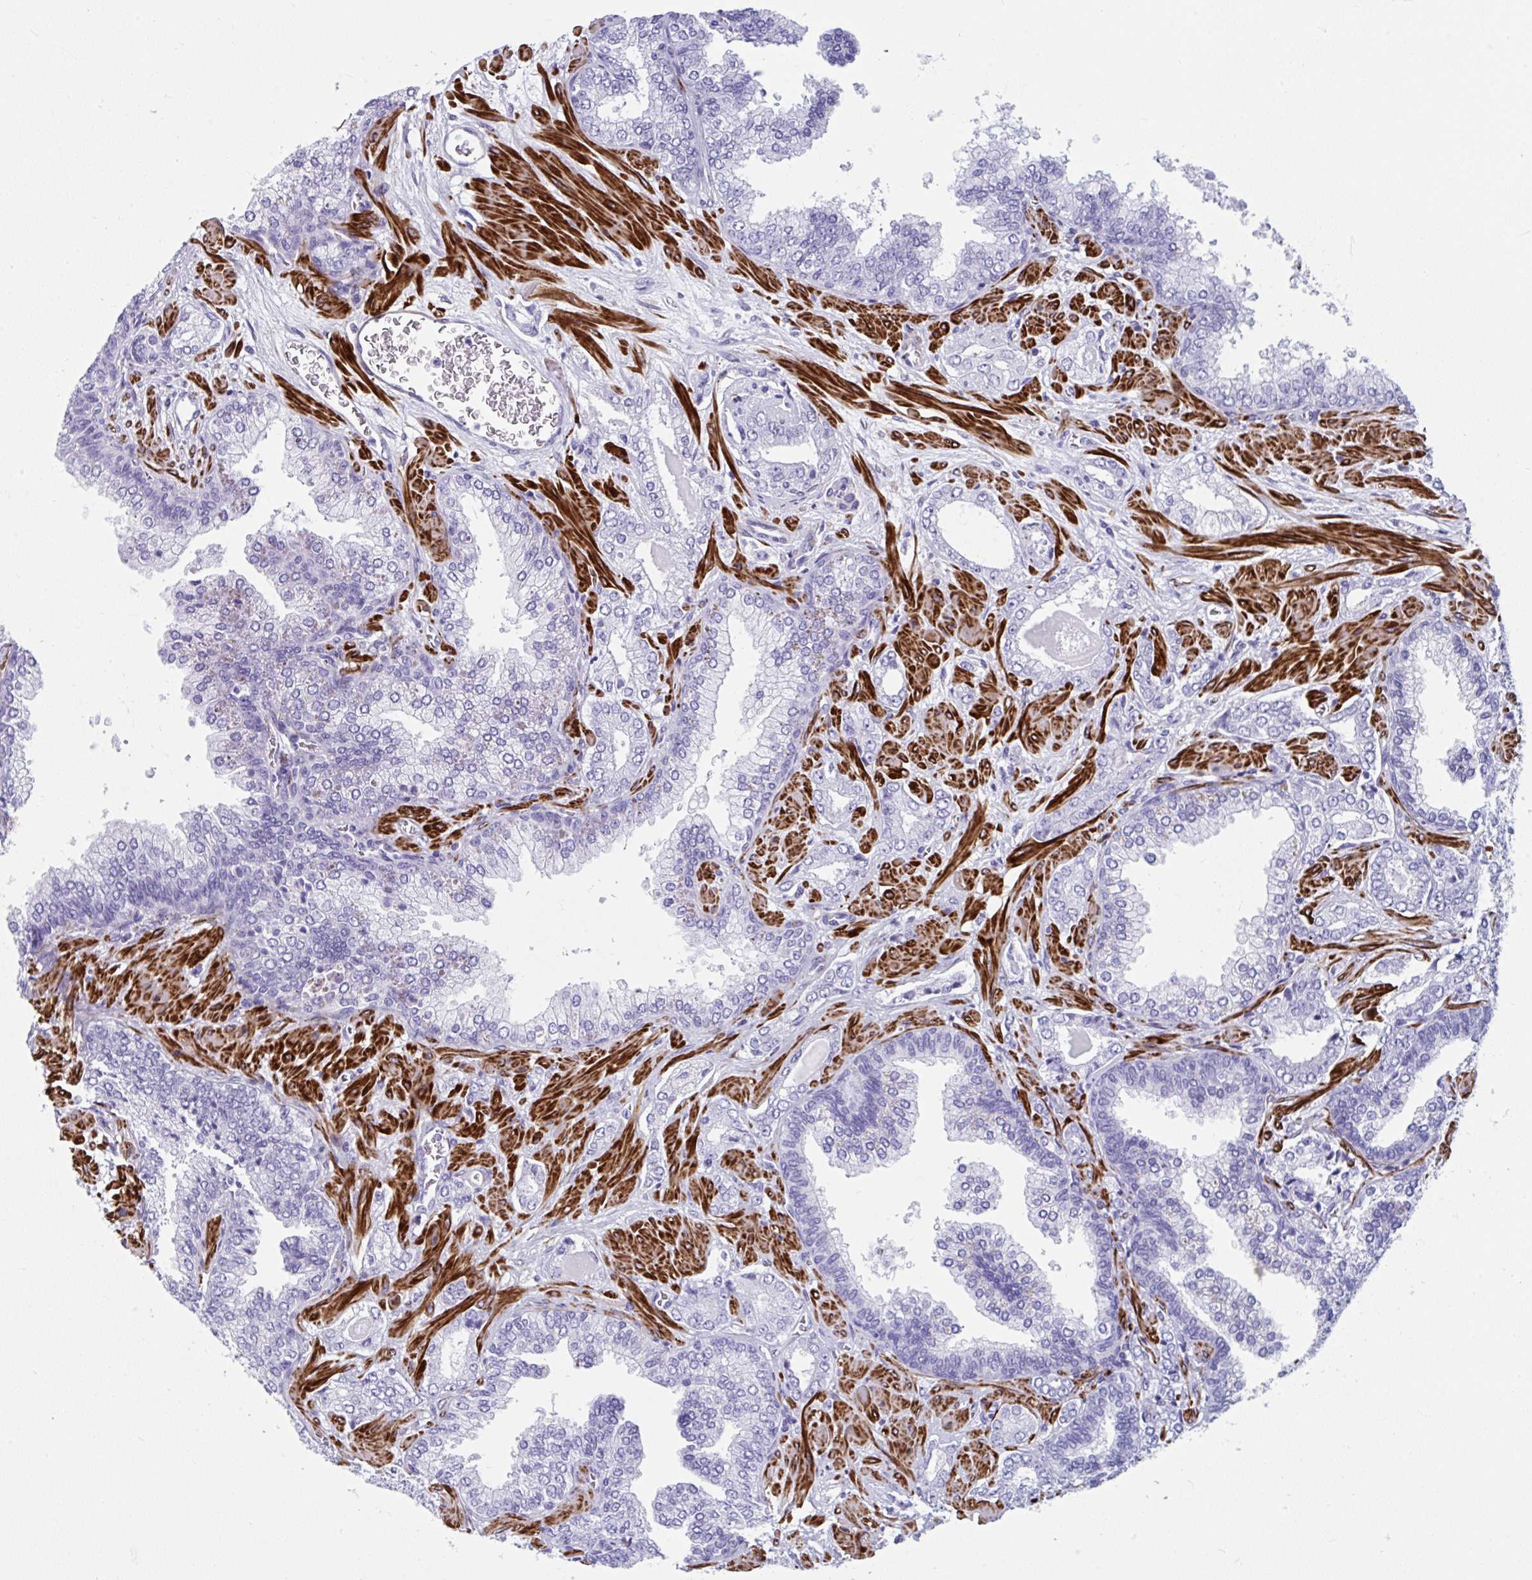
{"staining": {"intensity": "negative", "quantity": "none", "location": "none"}, "tissue": "prostate cancer", "cell_type": "Tumor cells", "image_type": "cancer", "snomed": [{"axis": "morphology", "description": "Adenocarcinoma, High grade"}, {"axis": "topography", "description": "Prostate"}], "caption": "Adenocarcinoma (high-grade) (prostate) stained for a protein using immunohistochemistry demonstrates no staining tumor cells.", "gene": "GRXCR2", "patient": {"sex": "male", "age": 60}}